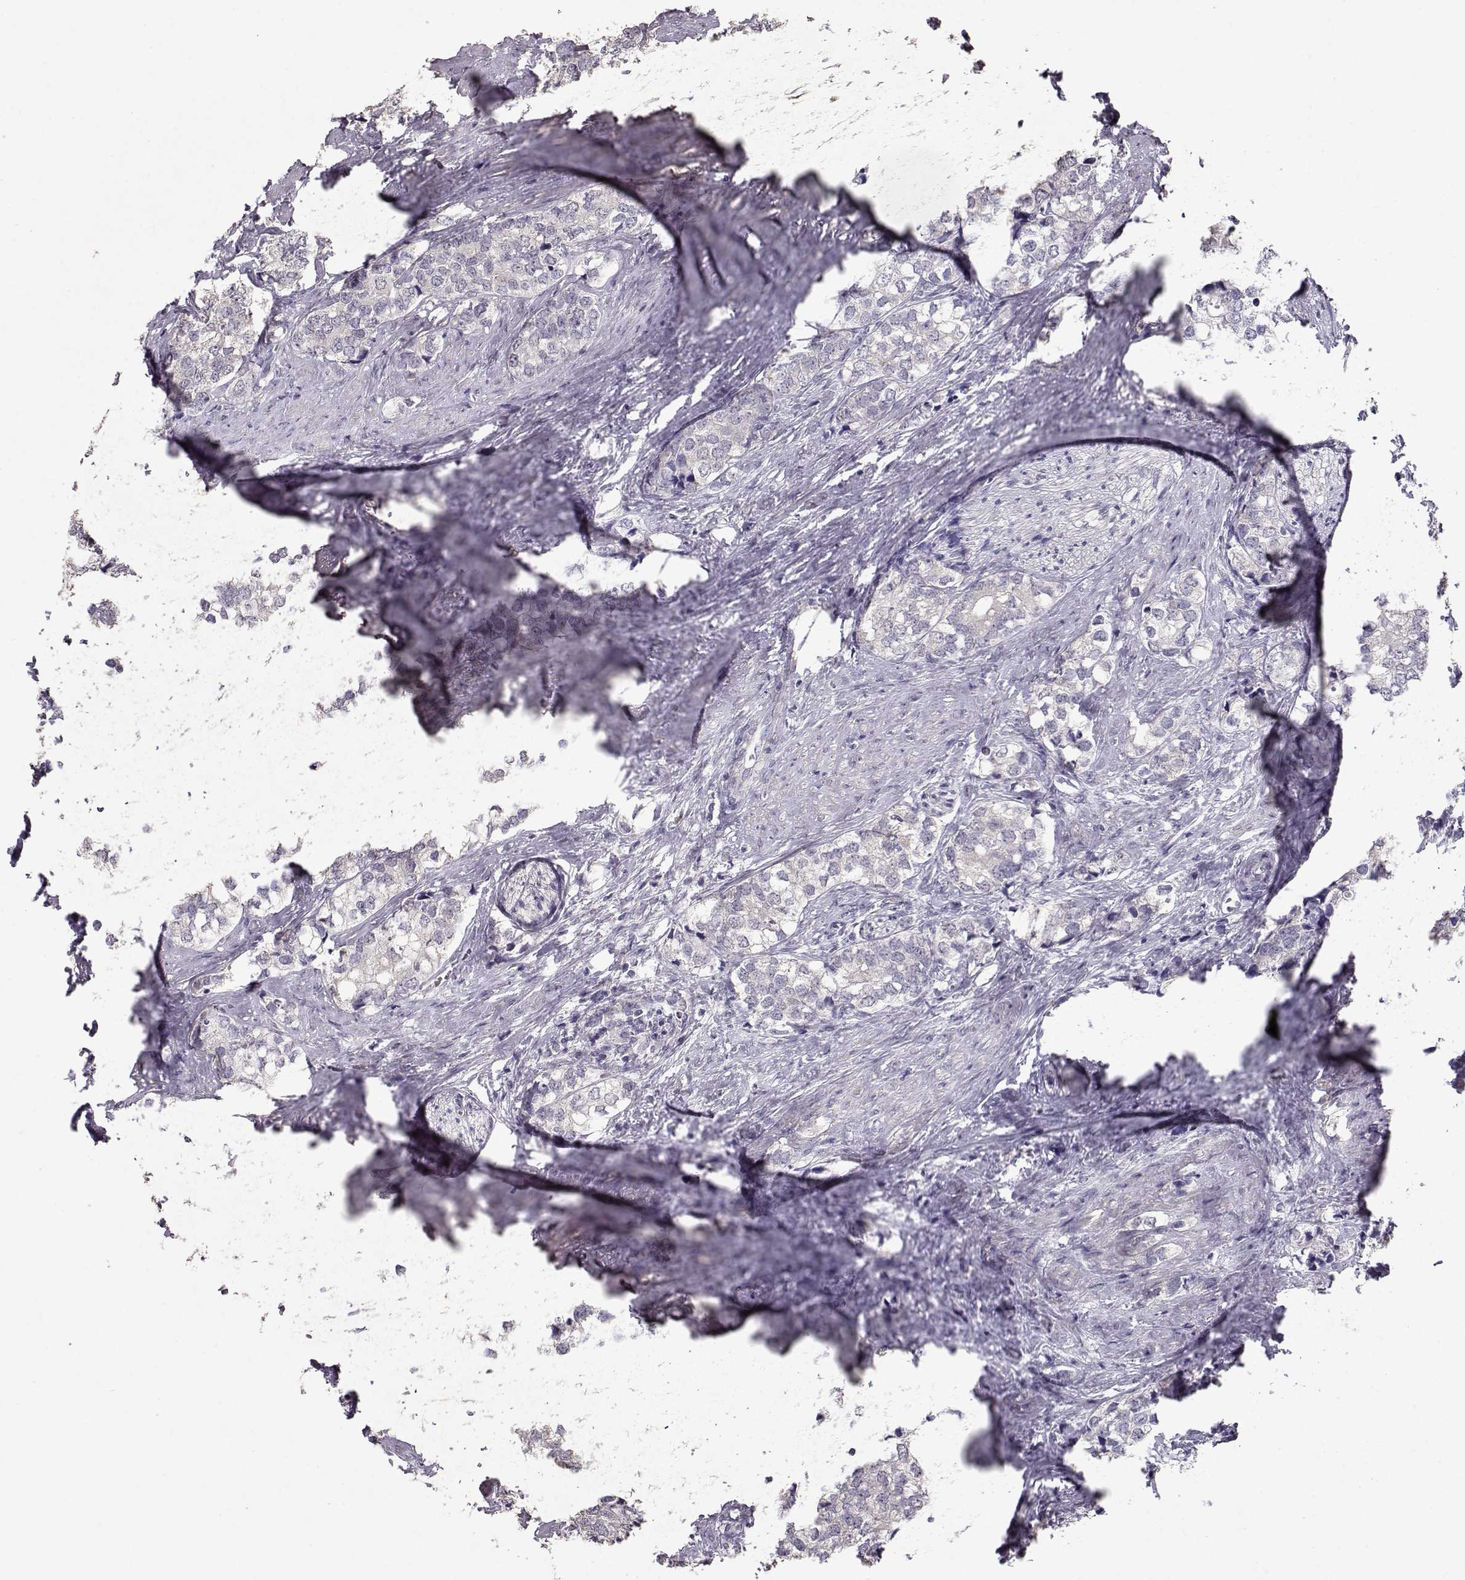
{"staining": {"intensity": "negative", "quantity": "none", "location": "none"}, "tissue": "prostate cancer", "cell_type": "Tumor cells", "image_type": "cancer", "snomed": [{"axis": "morphology", "description": "Adenocarcinoma, NOS"}, {"axis": "topography", "description": "Prostate and seminal vesicle, NOS"}], "caption": "IHC micrograph of human prostate adenocarcinoma stained for a protein (brown), which shows no staining in tumor cells. (Brightfield microscopy of DAB (3,3'-diaminobenzidine) immunohistochemistry (IHC) at high magnification).", "gene": "PMCH", "patient": {"sex": "male", "age": 63}}